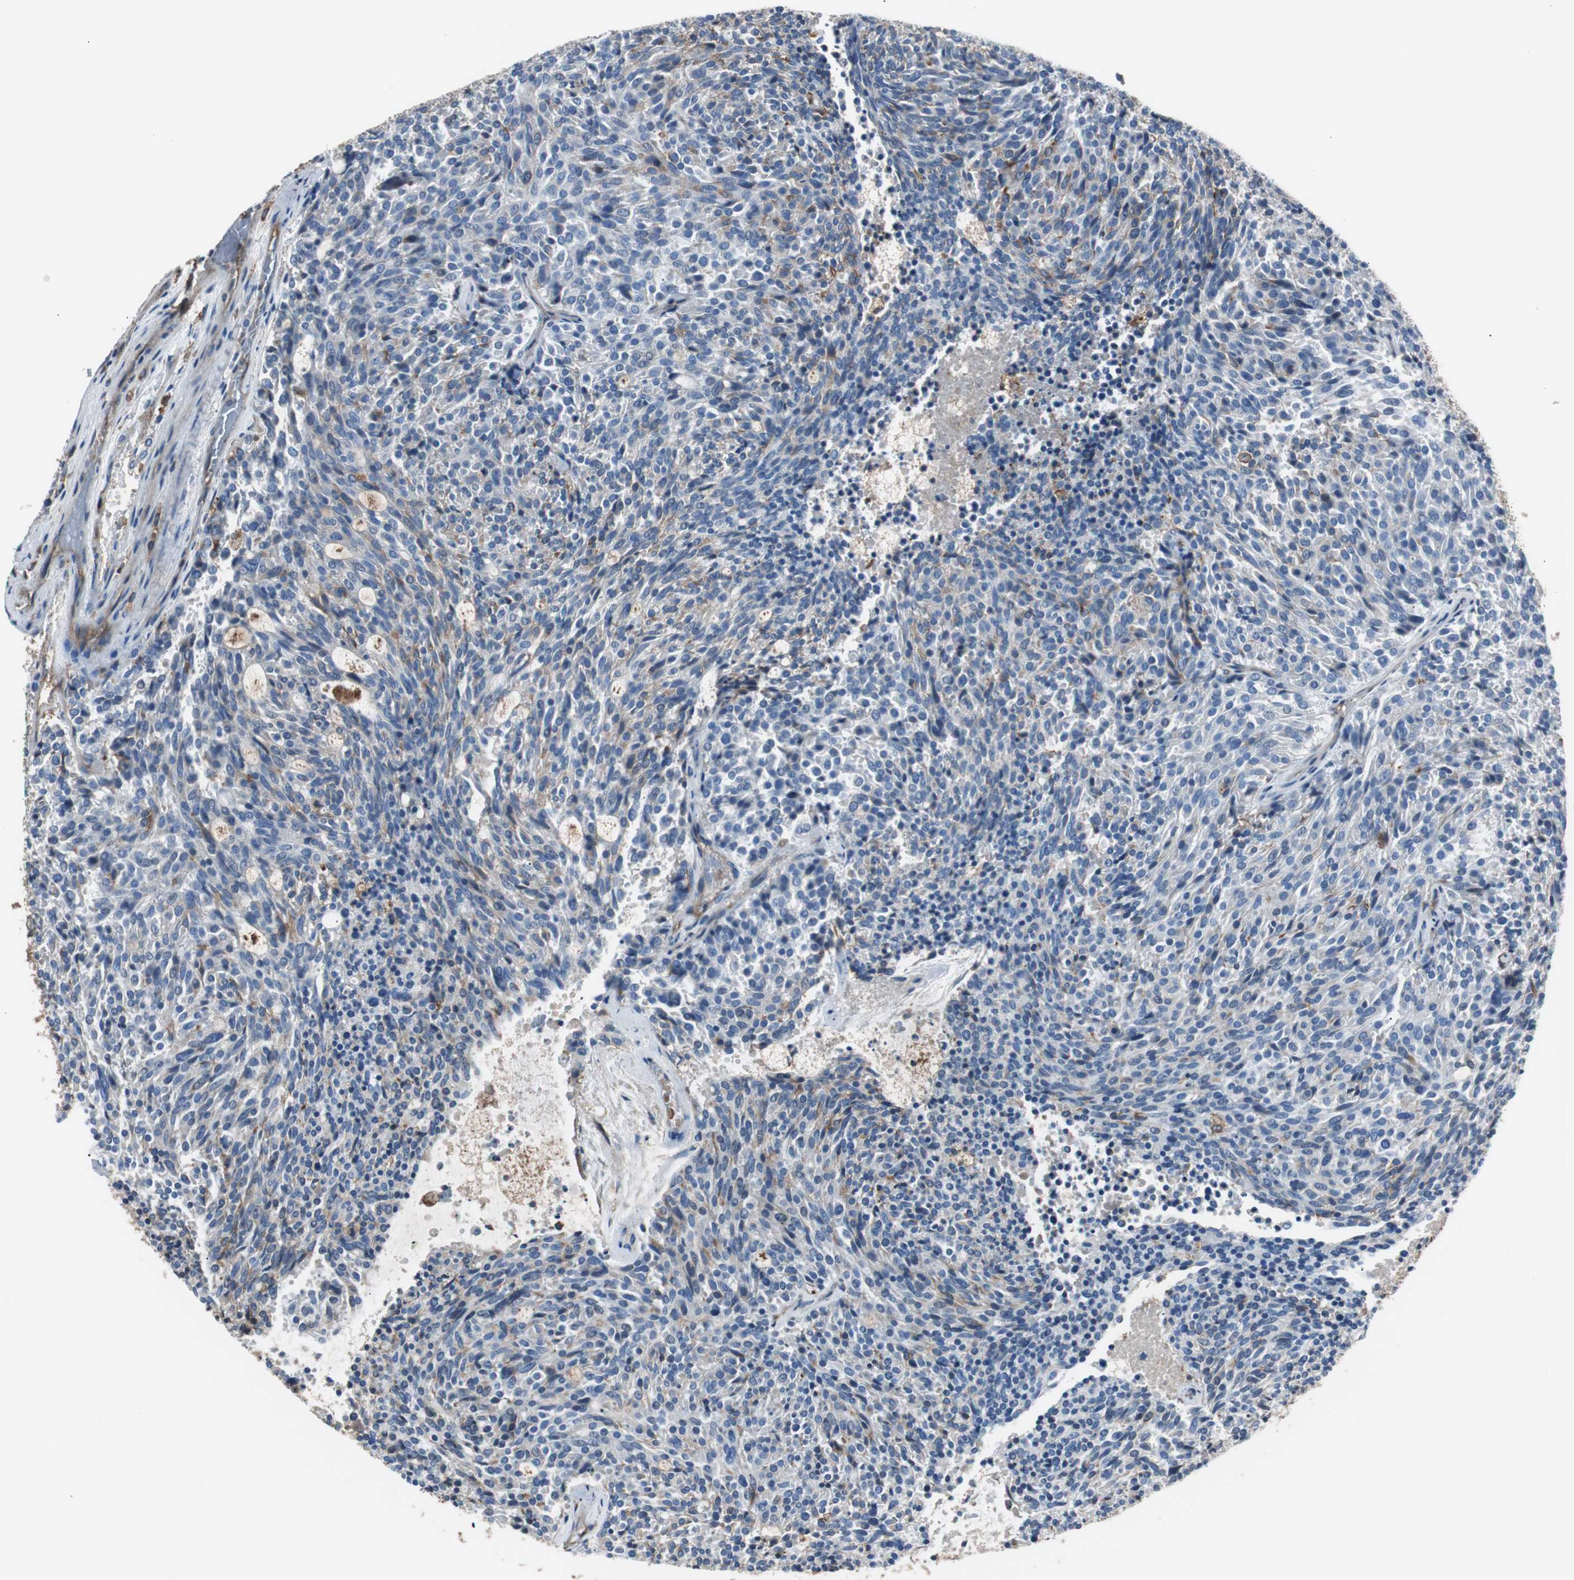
{"staining": {"intensity": "moderate", "quantity": "25%-75%", "location": "cytoplasmic/membranous"}, "tissue": "carcinoid", "cell_type": "Tumor cells", "image_type": "cancer", "snomed": [{"axis": "morphology", "description": "Carcinoid, malignant, NOS"}, {"axis": "topography", "description": "Pancreas"}], "caption": "This is a photomicrograph of IHC staining of carcinoid (malignant), which shows moderate positivity in the cytoplasmic/membranous of tumor cells.", "gene": "B2M", "patient": {"sex": "female", "age": 54}}